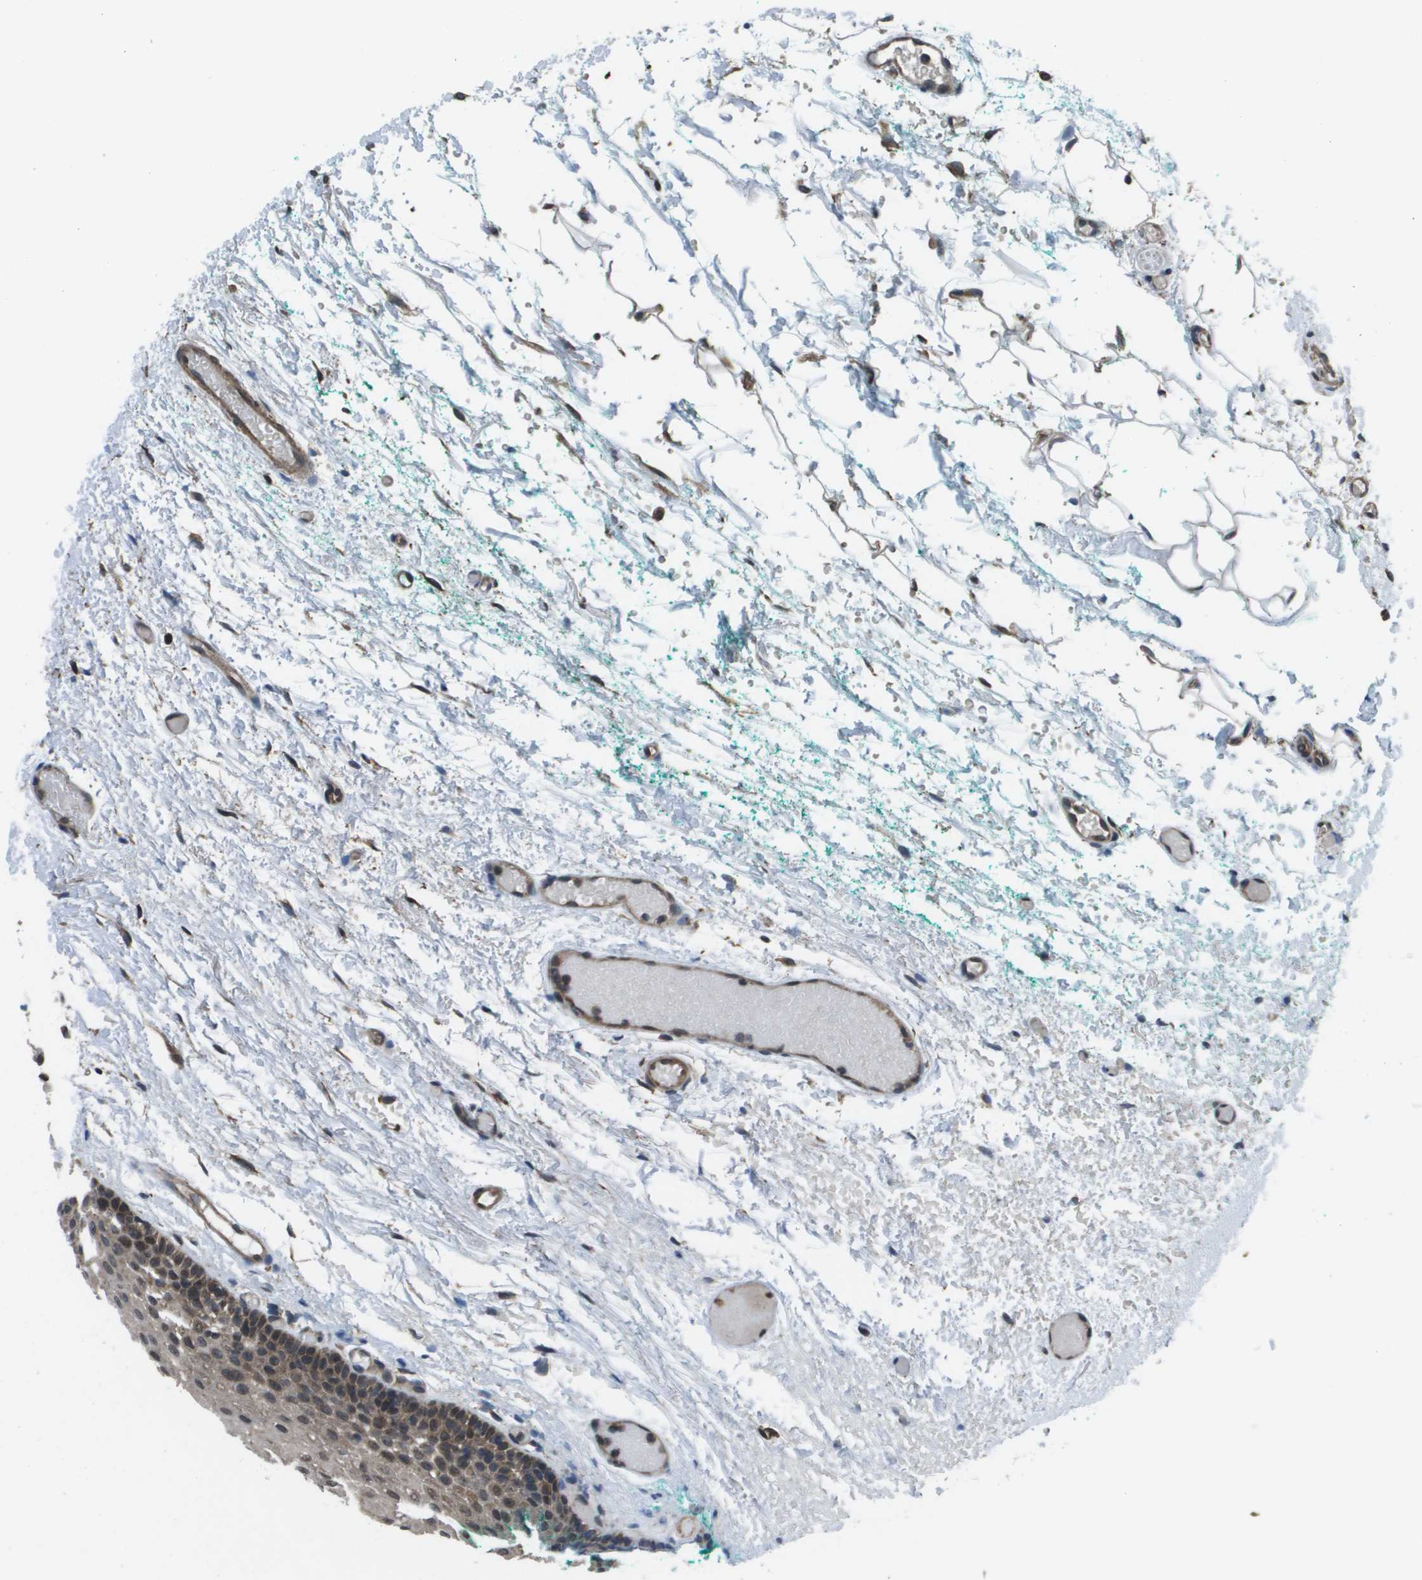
{"staining": {"intensity": "moderate", "quantity": "25%-75%", "location": "cytoplasmic/membranous"}, "tissue": "oral mucosa", "cell_type": "Squamous epithelial cells", "image_type": "normal", "snomed": [{"axis": "morphology", "description": "Normal tissue, NOS"}, {"axis": "morphology", "description": "Squamous cell carcinoma, NOS"}, {"axis": "topography", "description": "Oral tissue"}, {"axis": "topography", "description": "Salivary gland"}, {"axis": "topography", "description": "Head-Neck"}], "caption": "Benign oral mucosa demonstrates moderate cytoplasmic/membranous expression in approximately 25%-75% of squamous epithelial cells.", "gene": "PPFIA1", "patient": {"sex": "female", "age": 62}}